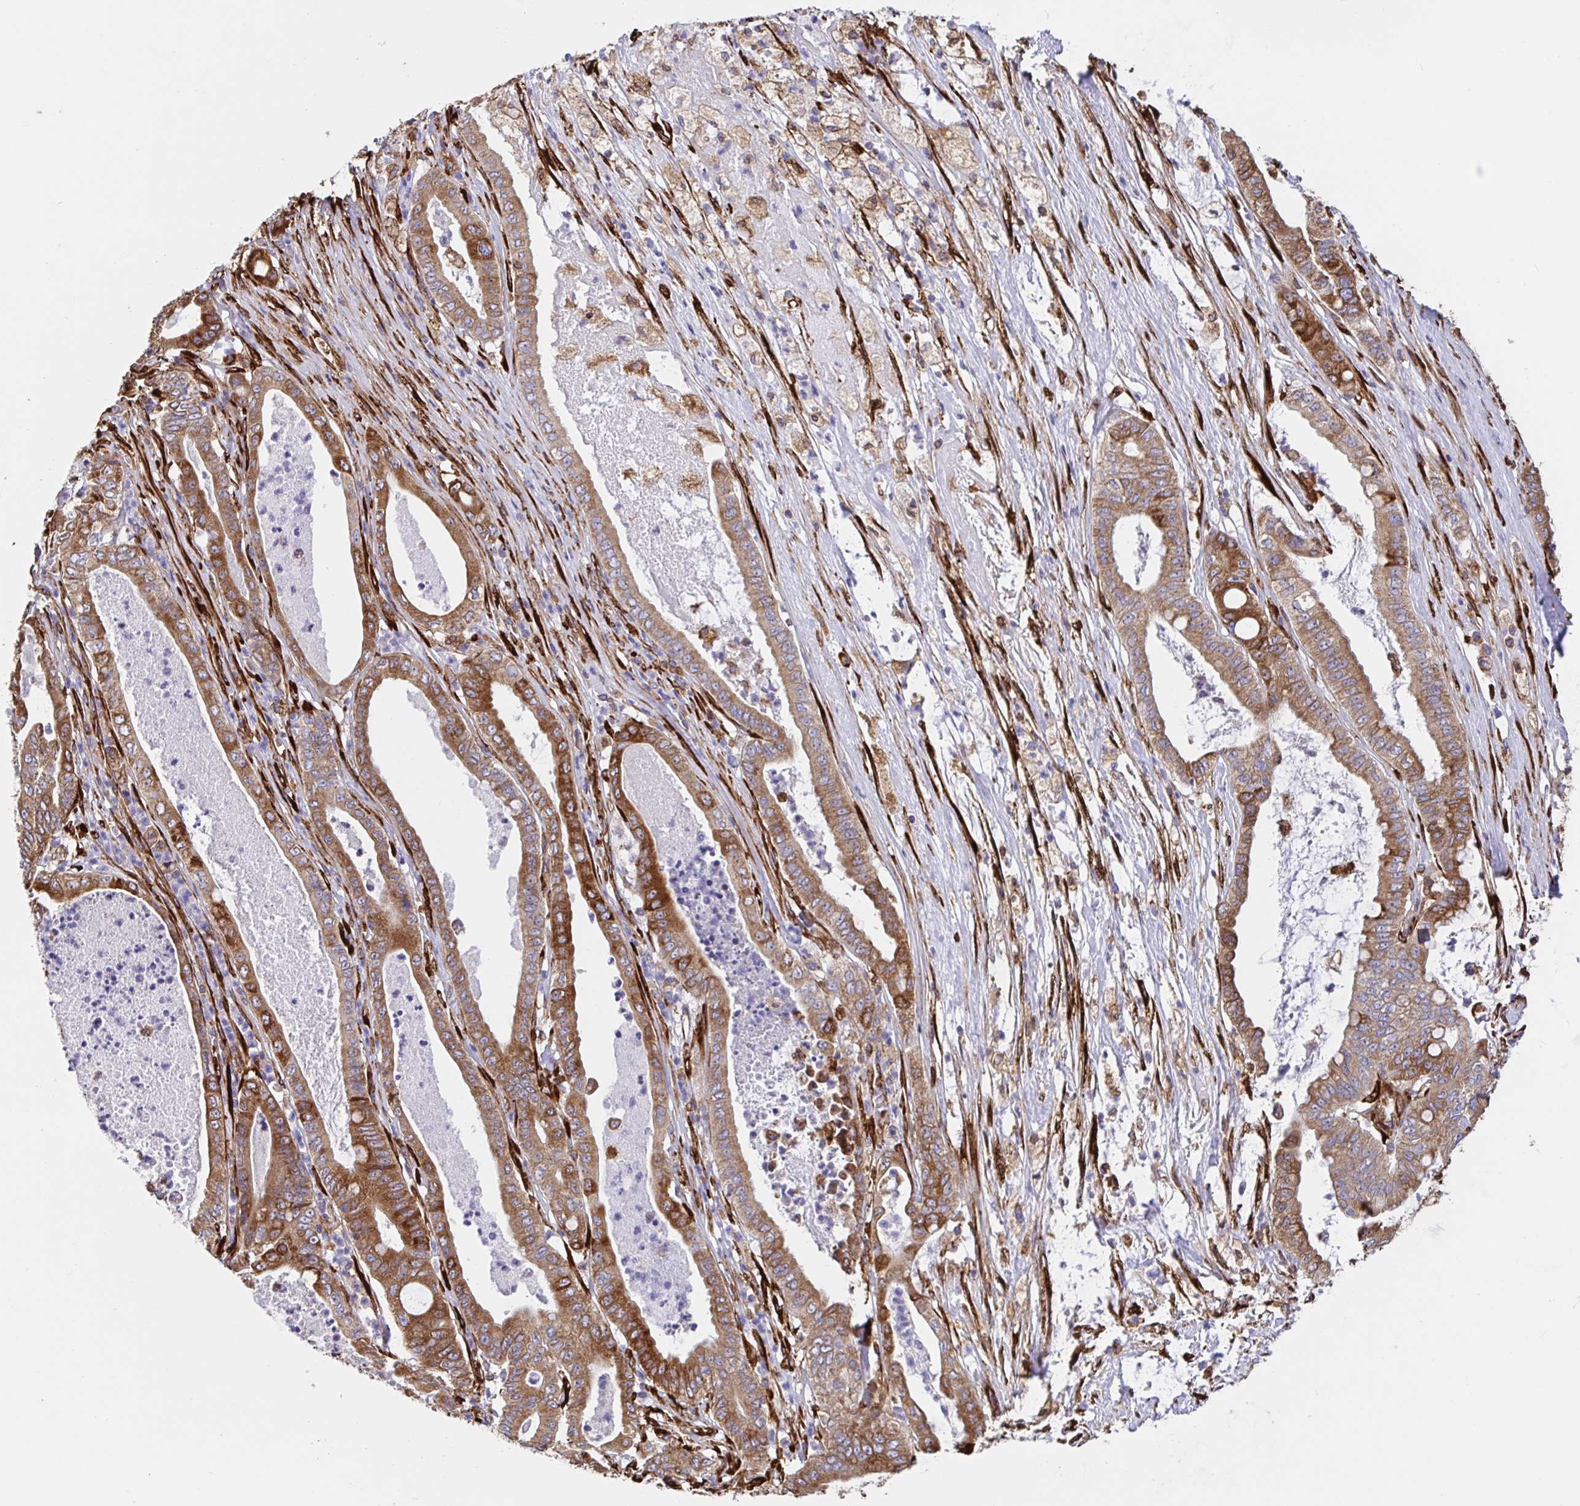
{"staining": {"intensity": "moderate", "quantity": ">75%", "location": "cytoplasmic/membranous"}, "tissue": "pancreatic cancer", "cell_type": "Tumor cells", "image_type": "cancer", "snomed": [{"axis": "morphology", "description": "Adenocarcinoma, NOS"}, {"axis": "topography", "description": "Pancreas"}], "caption": "Pancreatic adenocarcinoma was stained to show a protein in brown. There is medium levels of moderate cytoplasmic/membranous positivity in about >75% of tumor cells.", "gene": "MAOA", "patient": {"sex": "male", "age": 71}}